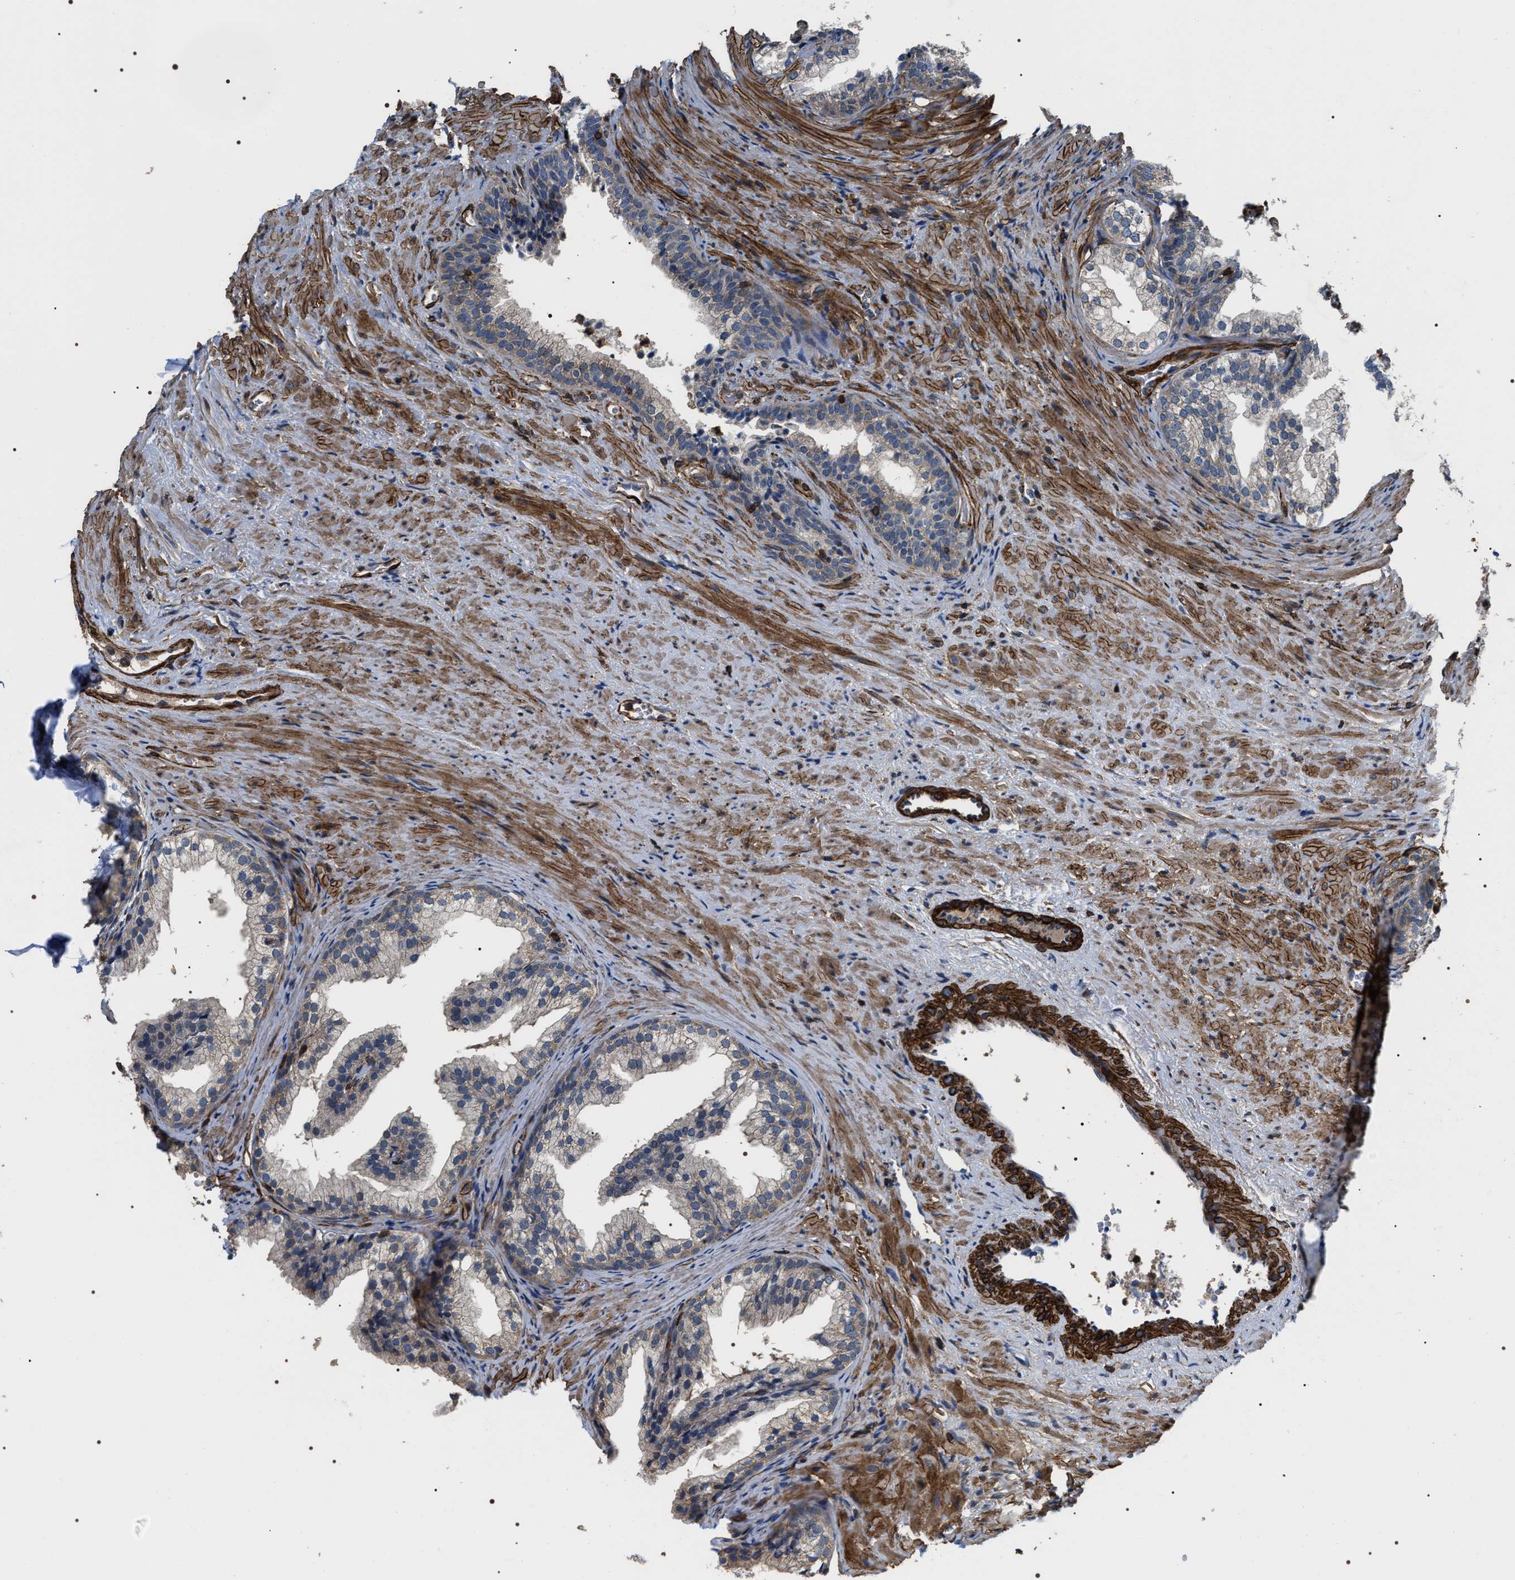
{"staining": {"intensity": "weak", "quantity": "25%-75%", "location": "cytoplasmic/membranous"}, "tissue": "prostate", "cell_type": "Glandular cells", "image_type": "normal", "snomed": [{"axis": "morphology", "description": "Normal tissue, NOS"}, {"axis": "topography", "description": "Prostate"}], "caption": "Approximately 25%-75% of glandular cells in normal human prostate reveal weak cytoplasmic/membranous protein positivity as visualized by brown immunohistochemical staining.", "gene": "ZC3HAV1L", "patient": {"sex": "male", "age": 76}}